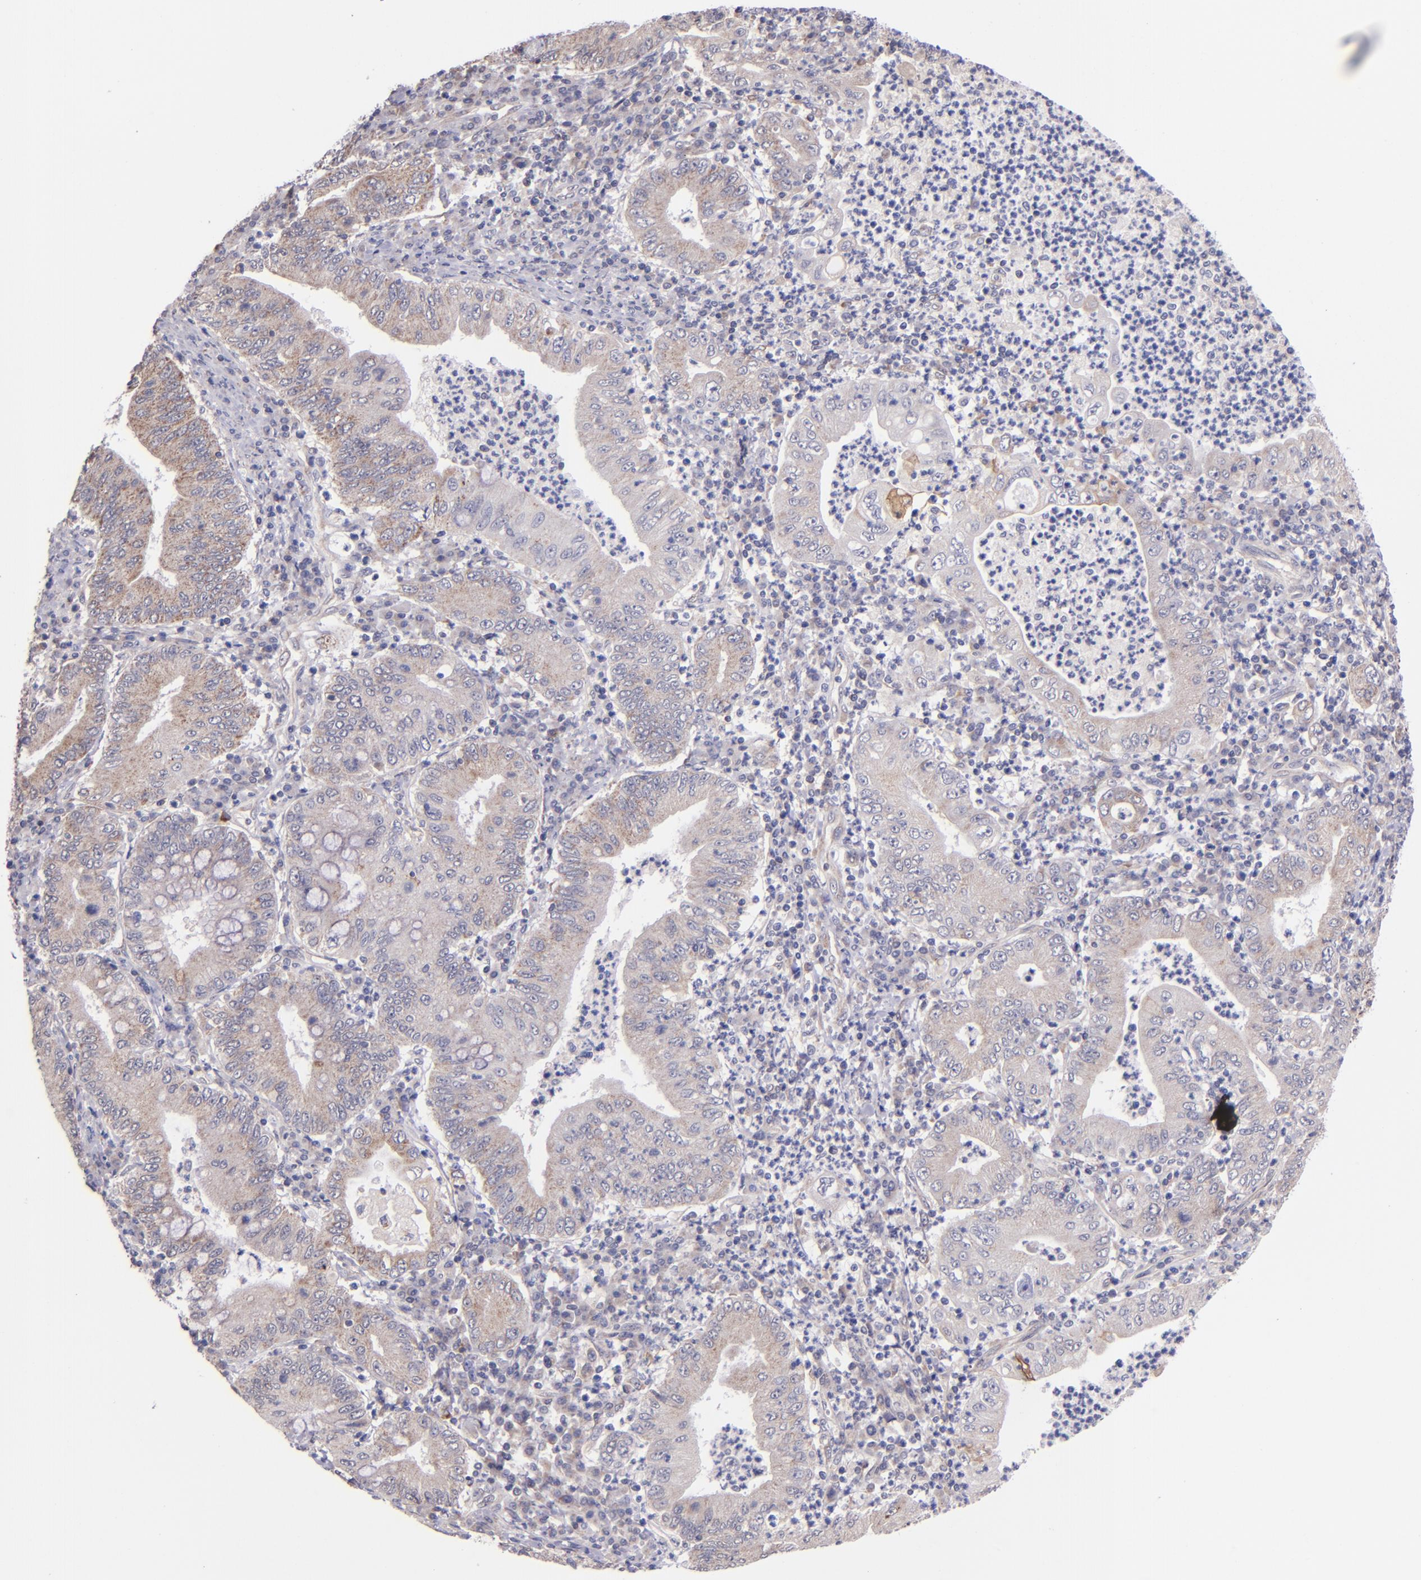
{"staining": {"intensity": "moderate", "quantity": ">75%", "location": "cytoplasmic/membranous"}, "tissue": "stomach cancer", "cell_type": "Tumor cells", "image_type": "cancer", "snomed": [{"axis": "morphology", "description": "Normal tissue, NOS"}, {"axis": "morphology", "description": "Adenocarcinoma, NOS"}, {"axis": "topography", "description": "Esophagus"}, {"axis": "topography", "description": "Stomach, upper"}, {"axis": "topography", "description": "Peripheral nerve tissue"}], "caption": "Tumor cells exhibit moderate cytoplasmic/membranous positivity in about >75% of cells in stomach cancer.", "gene": "SHC1", "patient": {"sex": "male", "age": 62}}